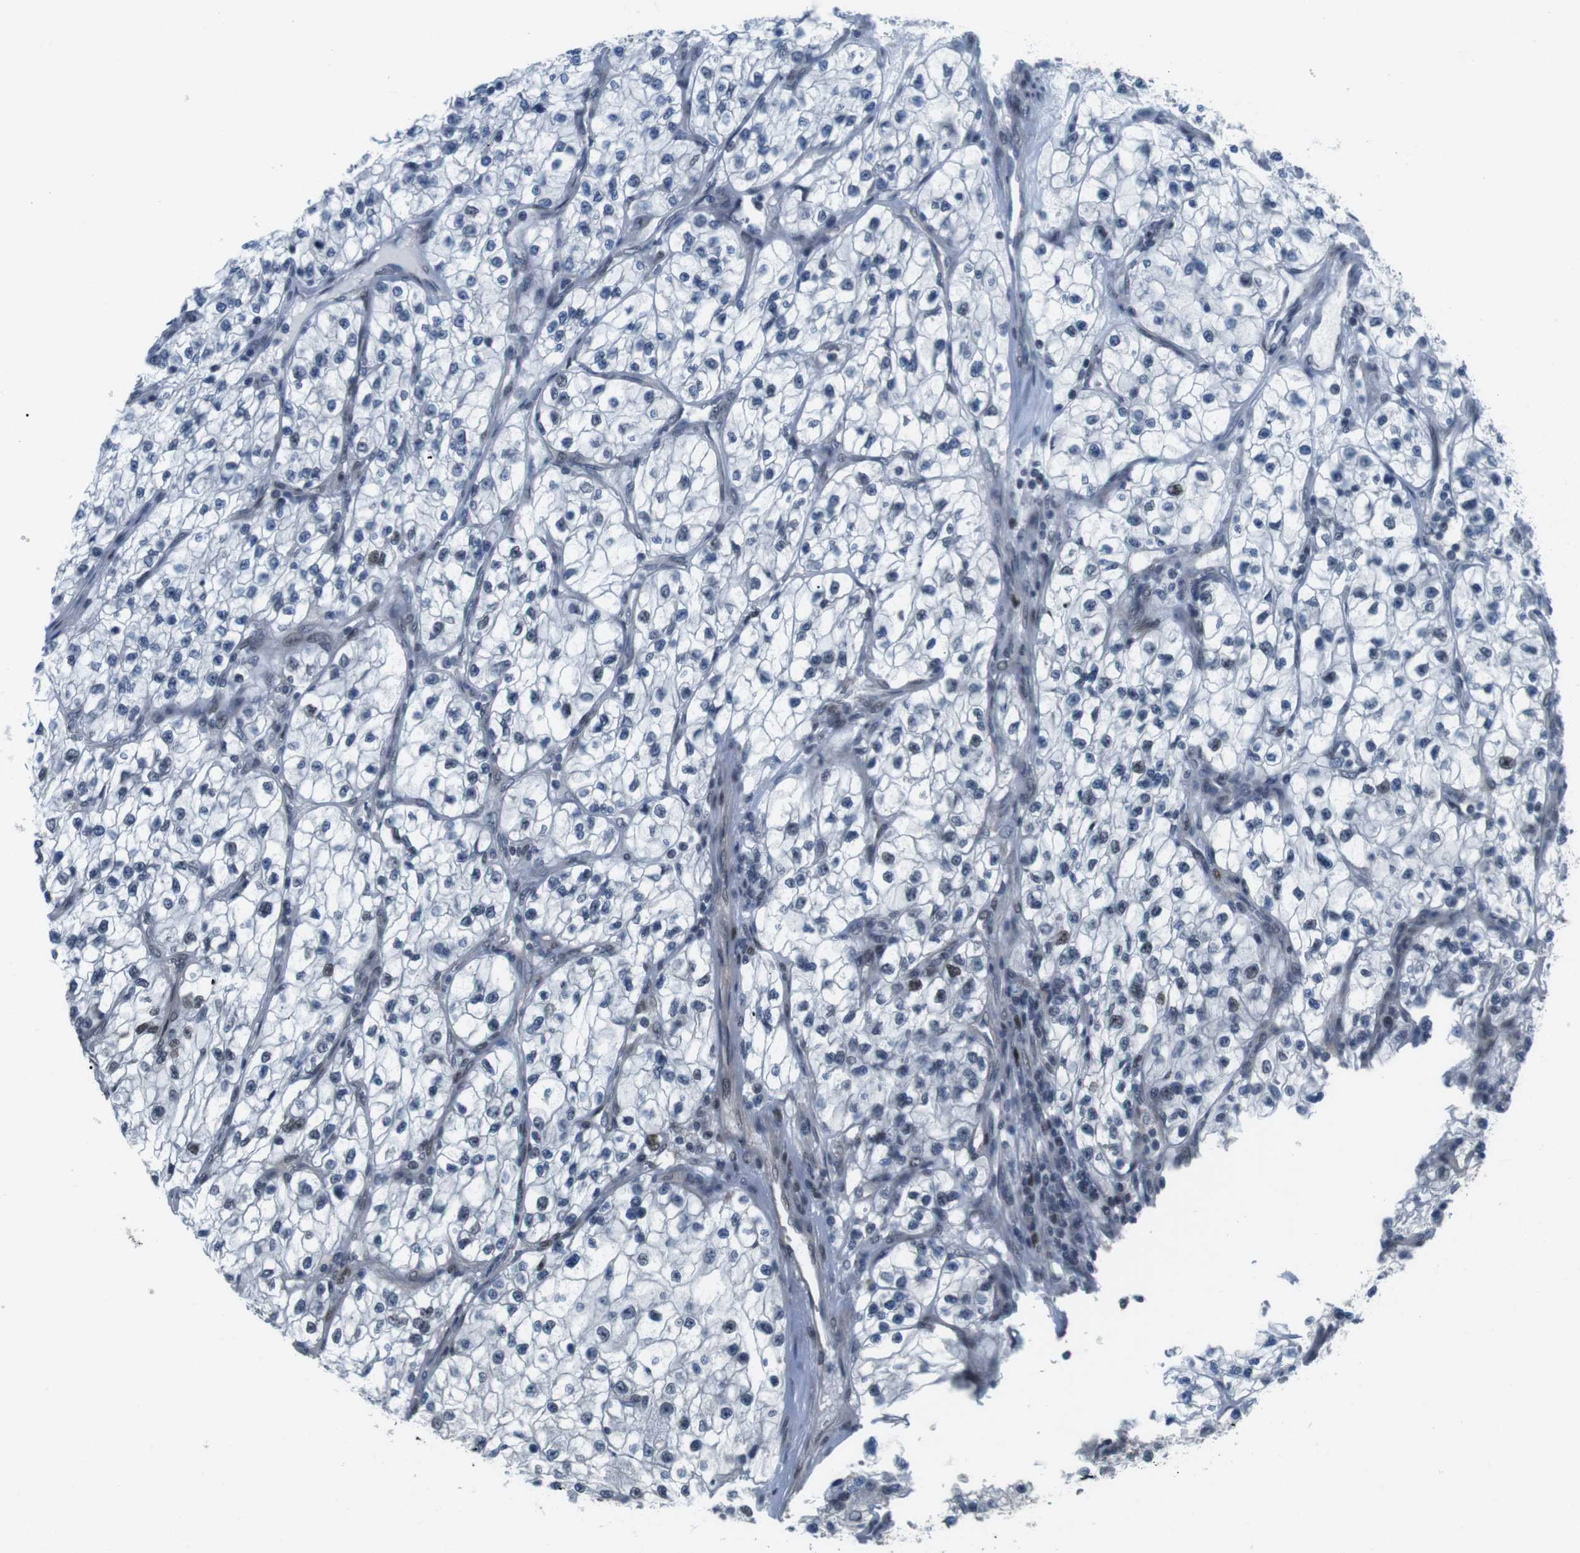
{"staining": {"intensity": "negative", "quantity": "none", "location": "none"}, "tissue": "renal cancer", "cell_type": "Tumor cells", "image_type": "cancer", "snomed": [{"axis": "morphology", "description": "Adenocarcinoma, NOS"}, {"axis": "topography", "description": "Kidney"}], "caption": "This is a photomicrograph of immunohistochemistry (IHC) staining of renal adenocarcinoma, which shows no expression in tumor cells. The staining is performed using DAB brown chromogen with nuclei counter-stained in using hematoxylin.", "gene": "SMCO2", "patient": {"sex": "female", "age": 57}}